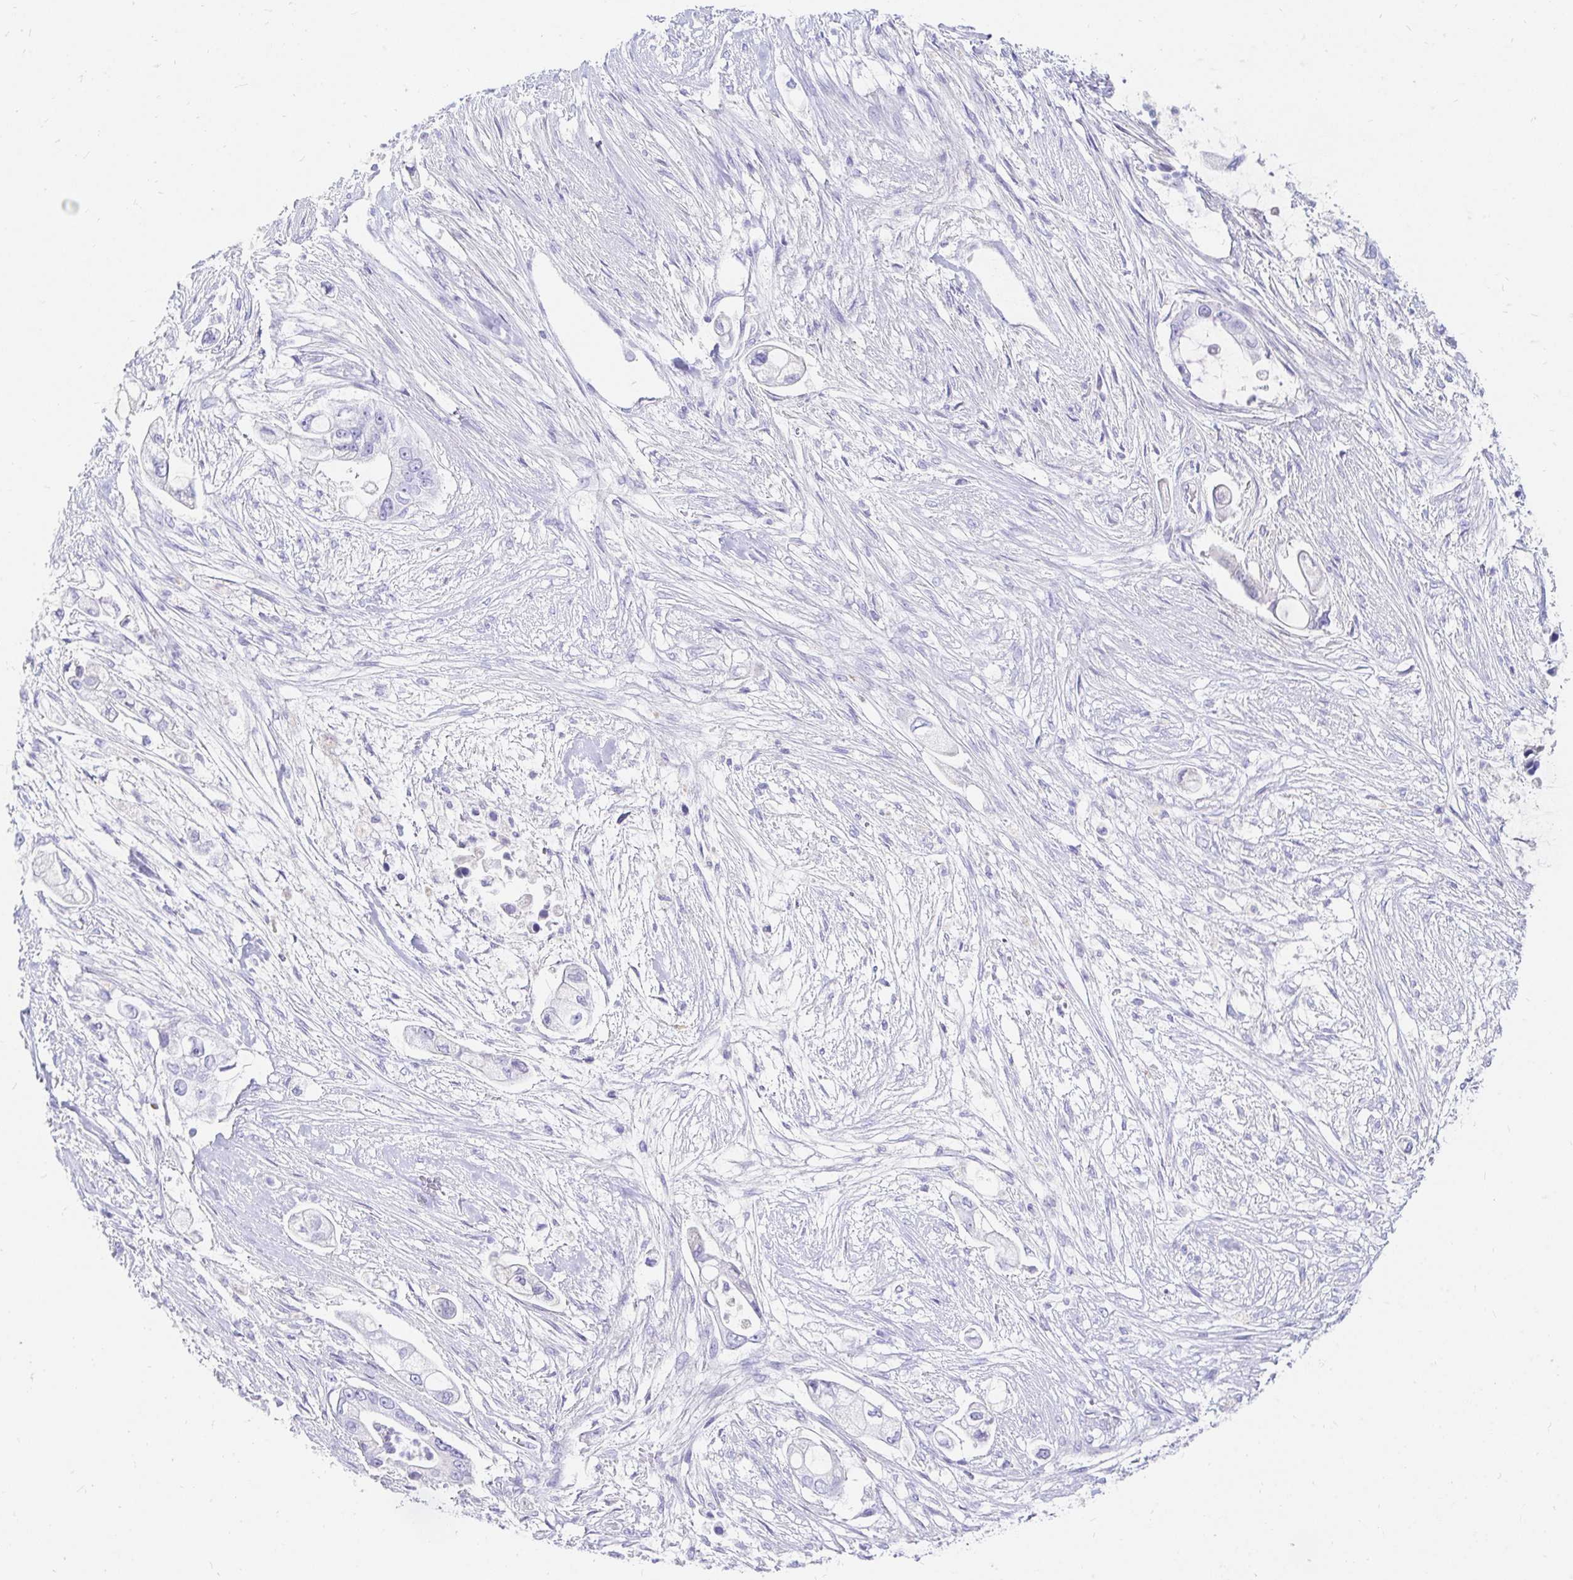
{"staining": {"intensity": "negative", "quantity": "none", "location": "none"}, "tissue": "pancreatic cancer", "cell_type": "Tumor cells", "image_type": "cancer", "snomed": [{"axis": "morphology", "description": "Adenocarcinoma, NOS"}, {"axis": "topography", "description": "Pancreas"}], "caption": "IHC photomicrograph of pancreatic cancer stained for a protein (brown), which exhibits no staining in tumor cells.", "gene": "NR2E1", "patient": {"sex": "female", "age": 69}}